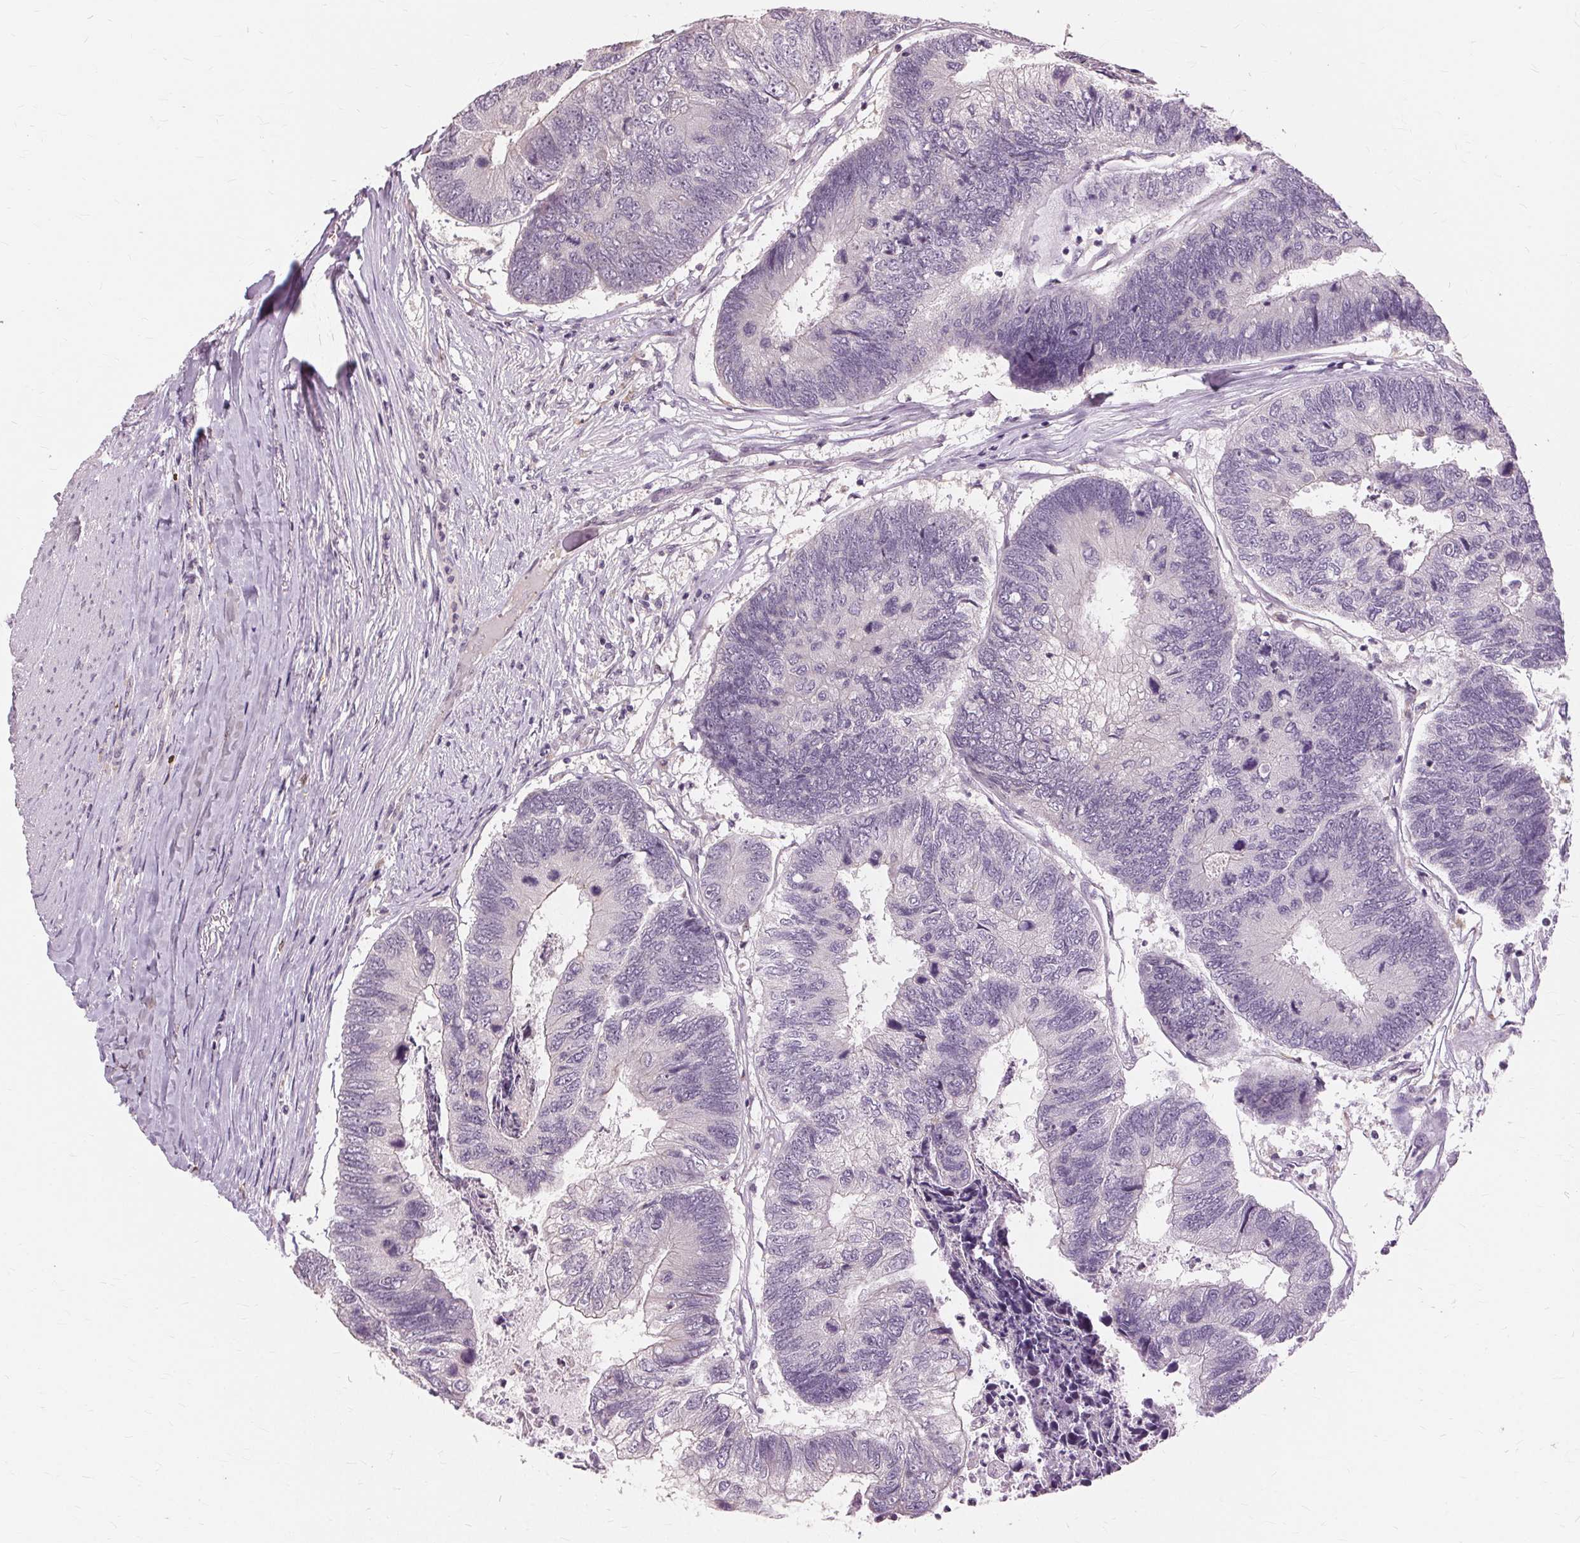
{"staining": {"intensity": "negative", "quantity": "none", "location": "none"}, "tissue": "colorectal cancer", "cell_type": "Tumor cells", "image_type": "cancer", "snomed": [{"axis": "morphology", "description": "Adenocarcinoma, NOS"}, {"axis": "topography", "description": "Colon"}], "caption": "Protein analysis of colorectal adenocarcinoma displays no significant positivity in tumor cells.", "gene": "SIGLEC6", "patient": {"sex": "female", "age": 67}}